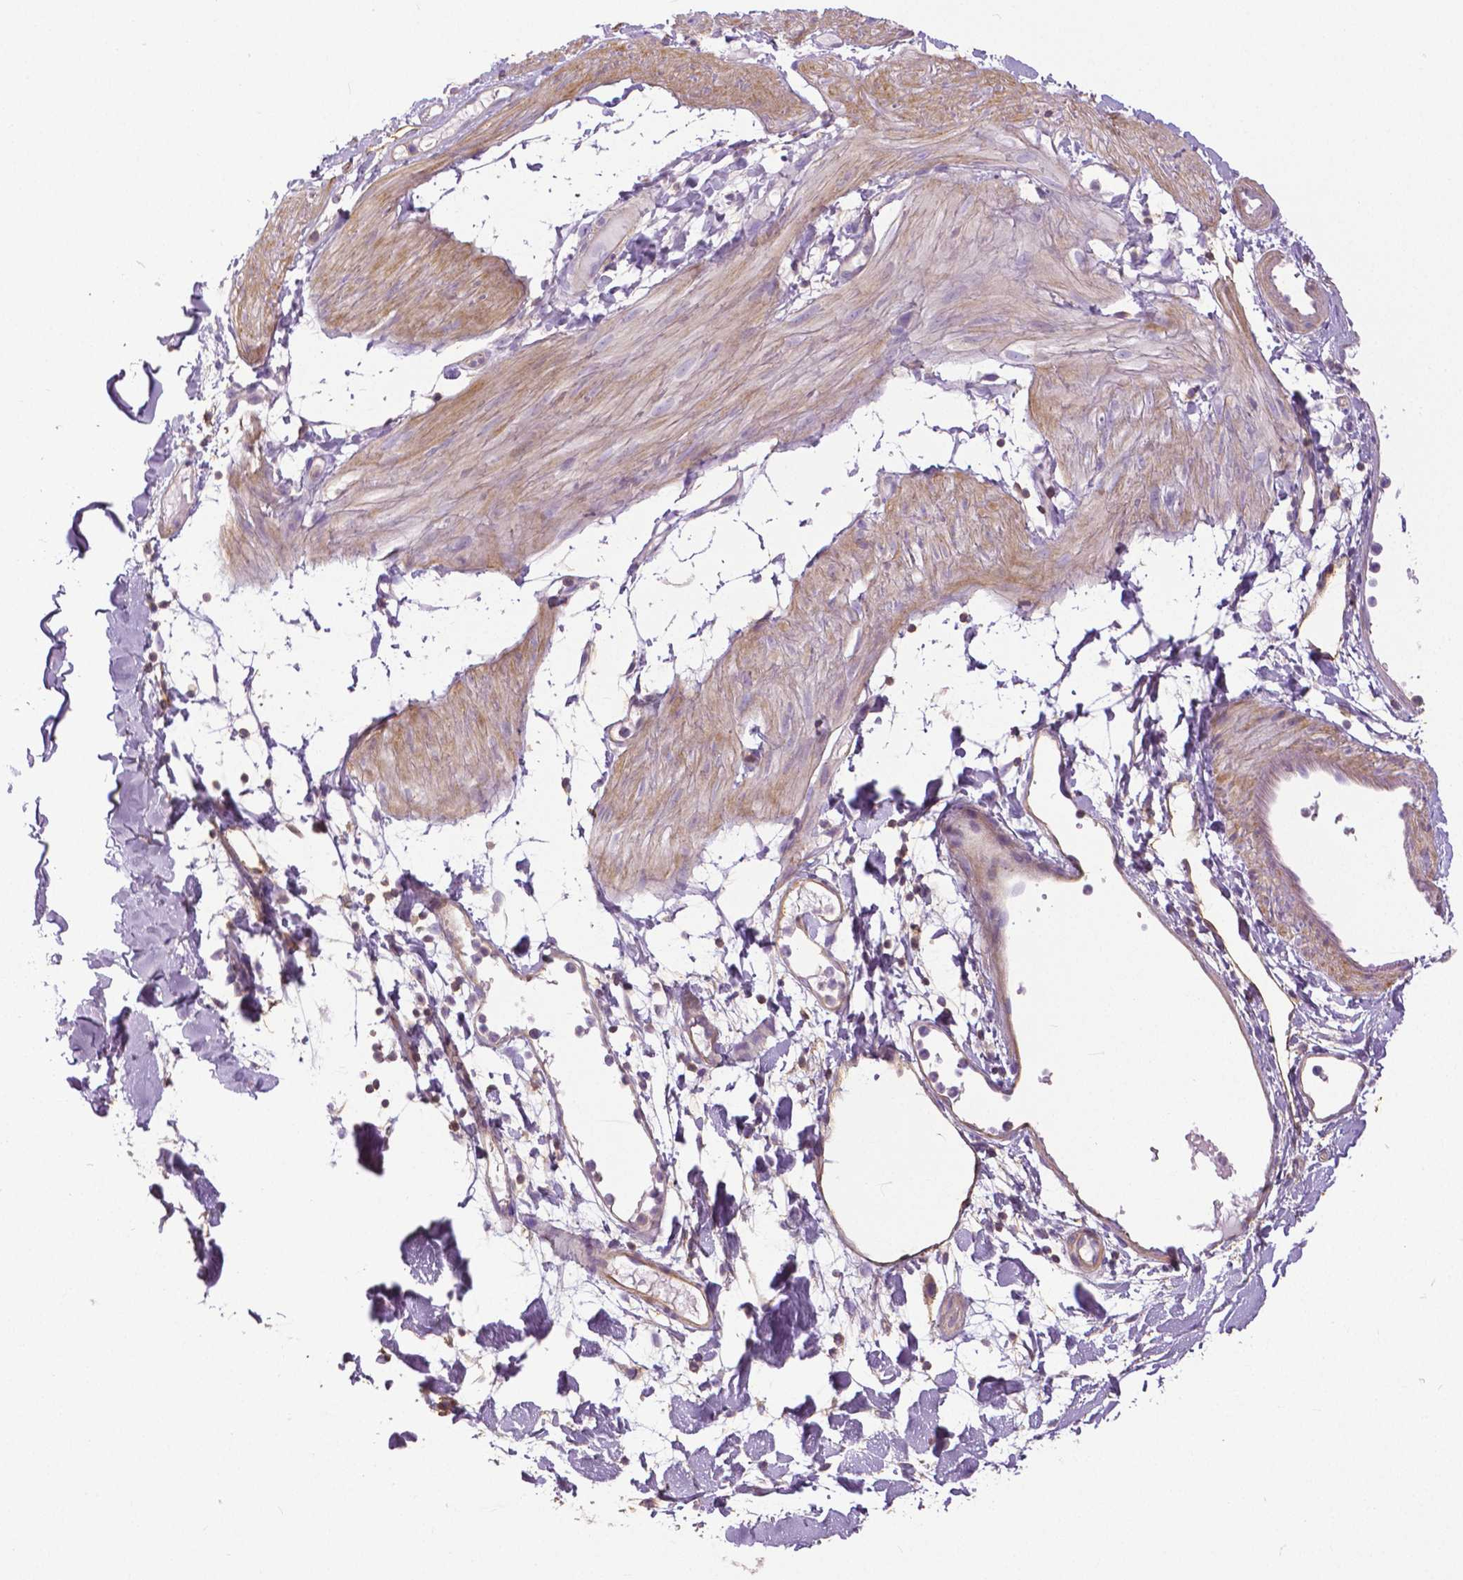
{"staining": {"intensity": "negative", "quantity": "none", "location": "none"}, "tissue": "adipose tissue", "cell_type": "Adipocytes", "image_type": "normal", "snomed": [{"axis": "morphology", "description": "Normal tissue, NOS"}, {"axis": "topography", "description": "Gallbladder"}, {"axis": "topography", "description": "Peripheral nerve tissue"}], "caption": "This is a image of IHC staining of normal adipose tissue, which shows no expression in adipocytes.", "gene": "ANXA13", "patient": {"sex": "female", "age": 45}}